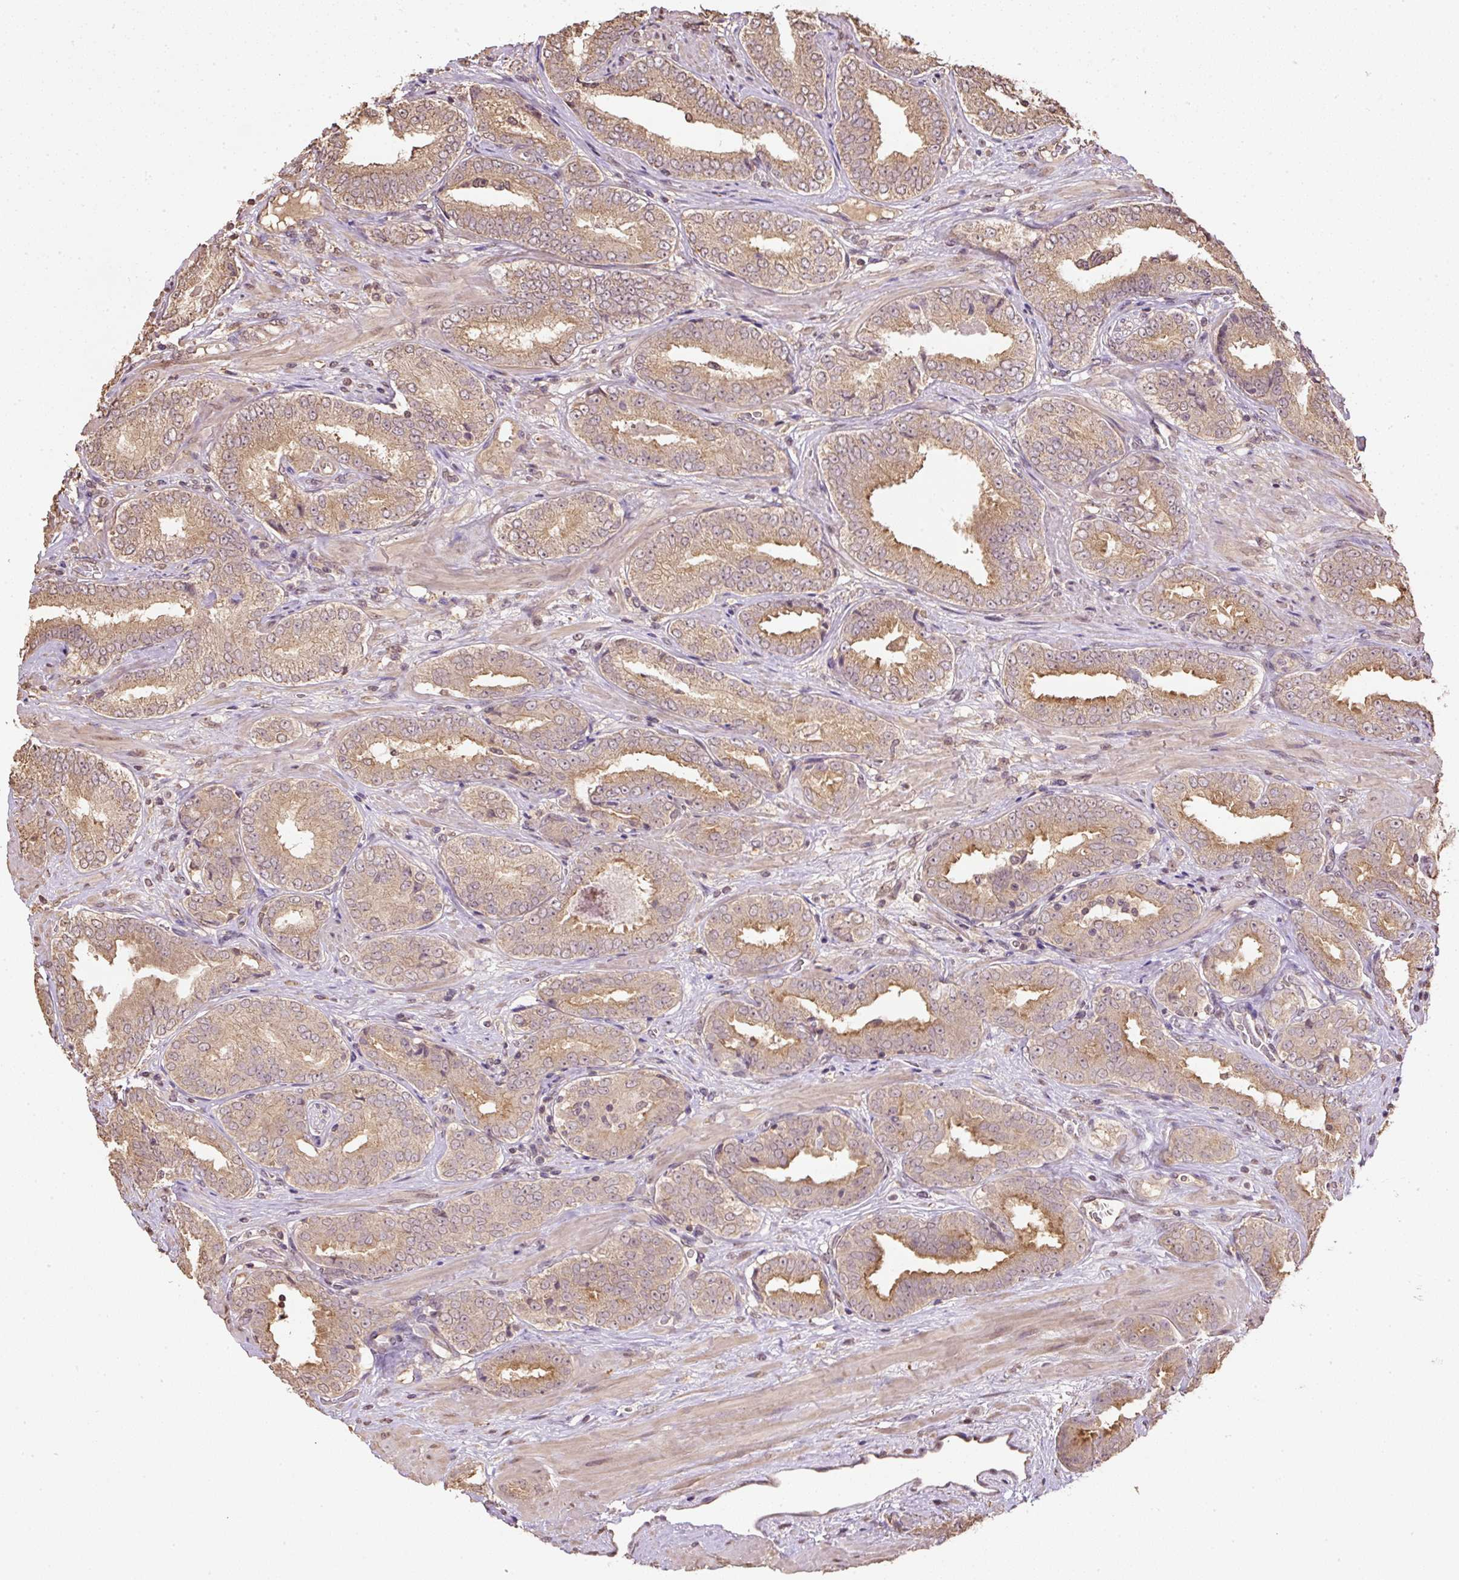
{"staining": {"intensity": "moderate", "quantity": ">75%", "location": "cytoplasmic/membranous"}, "tissue": "prostate cancer", "cell_type": "Tumor cells", "image_type": "cancer", "snomed": [{"axis": "morphology", "description": "Adenocarcinoma, High grade"}, {"axis": "topography", "description": "Prostate"}], "caption": "The histopathology image demonstrates staining of prostate cancer (high-grade adenocarcinoma), revealing moderate cytoplasmic/membranous protein expression (brown color) within tumor cells.", "gene": "TMEM170B", "patient": {"sex": "male", "age": 72}}